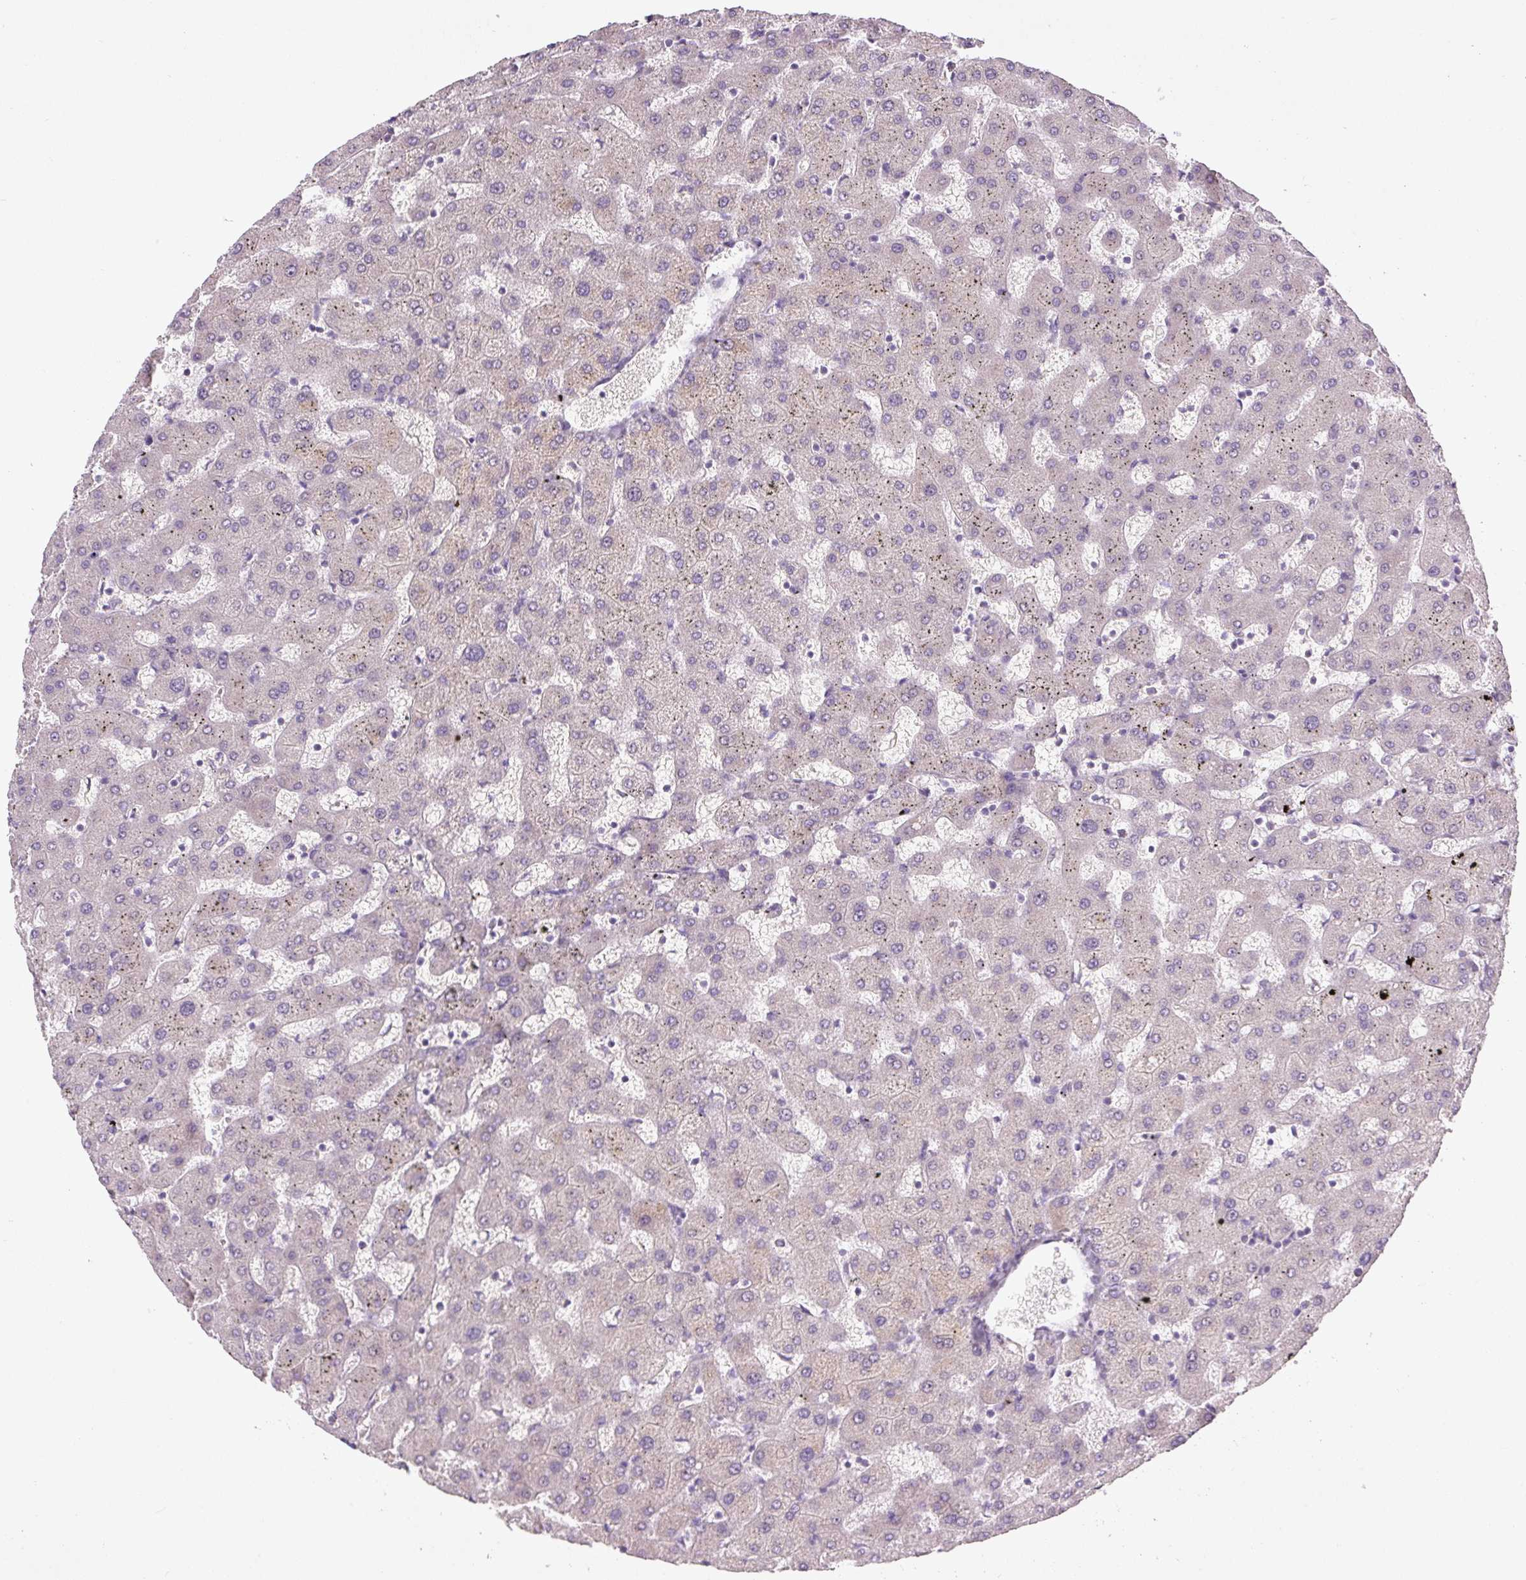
{"staining": {"intensity": "negative", "quantity": "none", "location": "none"}, "tissue": "liver", "cell_type": "Cholangiocytes", "image_type": "normal", "snomed": [{"axis": "morphology", "description": "Normal tissue, NOS"}, {"axis": "topography", "description": "Liver"}], "caption": "Immunohistochemistry histopathology image of normal liver: liver stained with DAB (3,3'-diaminobenzidine) exhibits no significant protein staining in cholangiocytes.", "gene": "FABP7", "patient": {"sex": "female", "age": 63}}